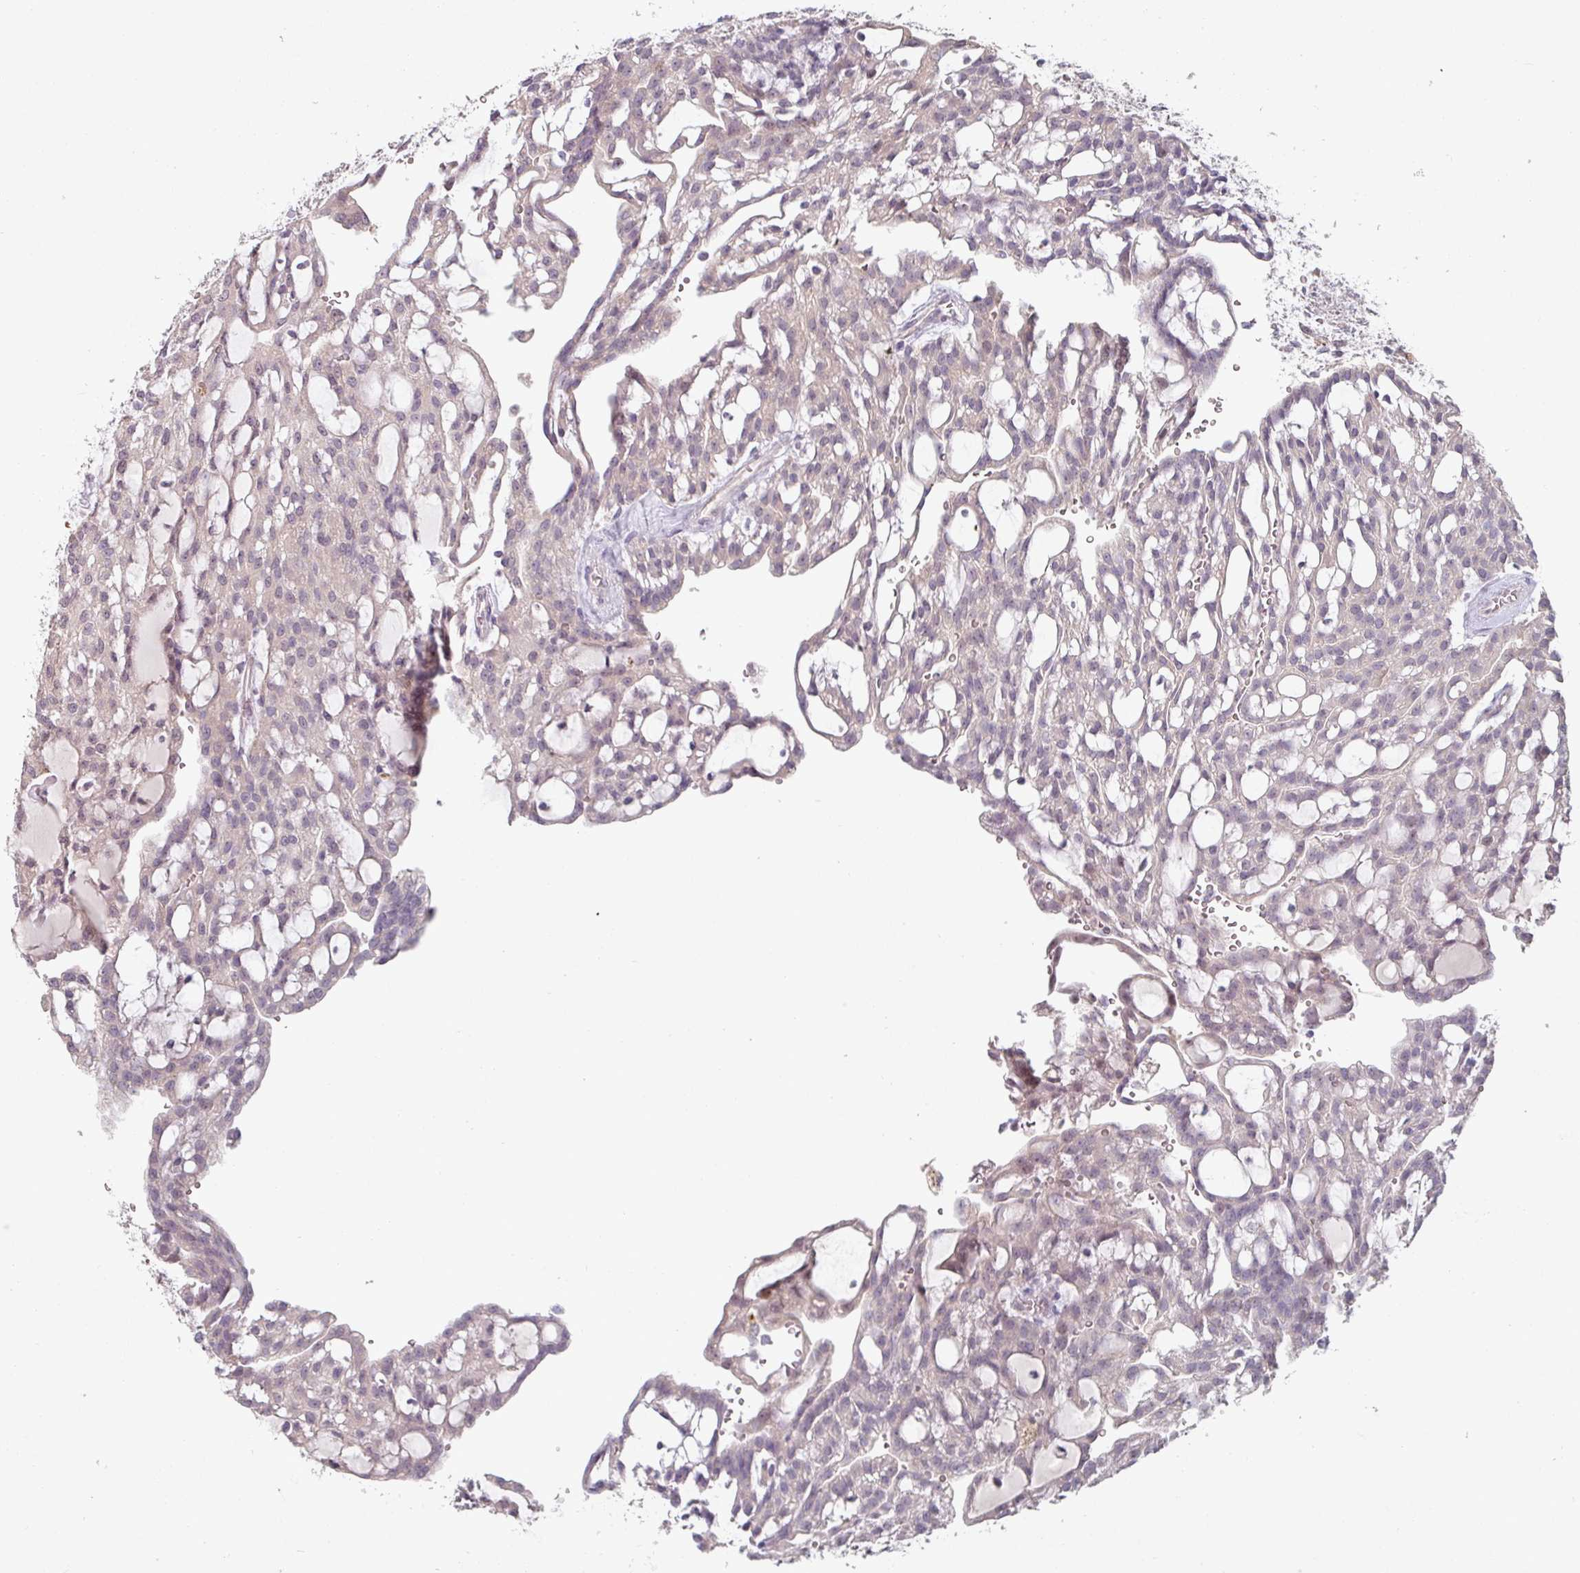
{"staining": {"intensity": "weak", "quantity": "<25%", "location": "nuclear"}, "tissue": "renal cancer", "cell_type": "Tumor cells", "image_type": "cancer", "snomed": [{"axis": "morphology", "description": "Adenocarcinoma, NOS"}, {"axis": "topography", "description": "Kidney"}], "caption": "Renal cancer was stained to show a protein in brown. There is no significant positivity in tumor cells.", "gene": "ZBTB6", "patient": {"sex": "male", "age": 63}}